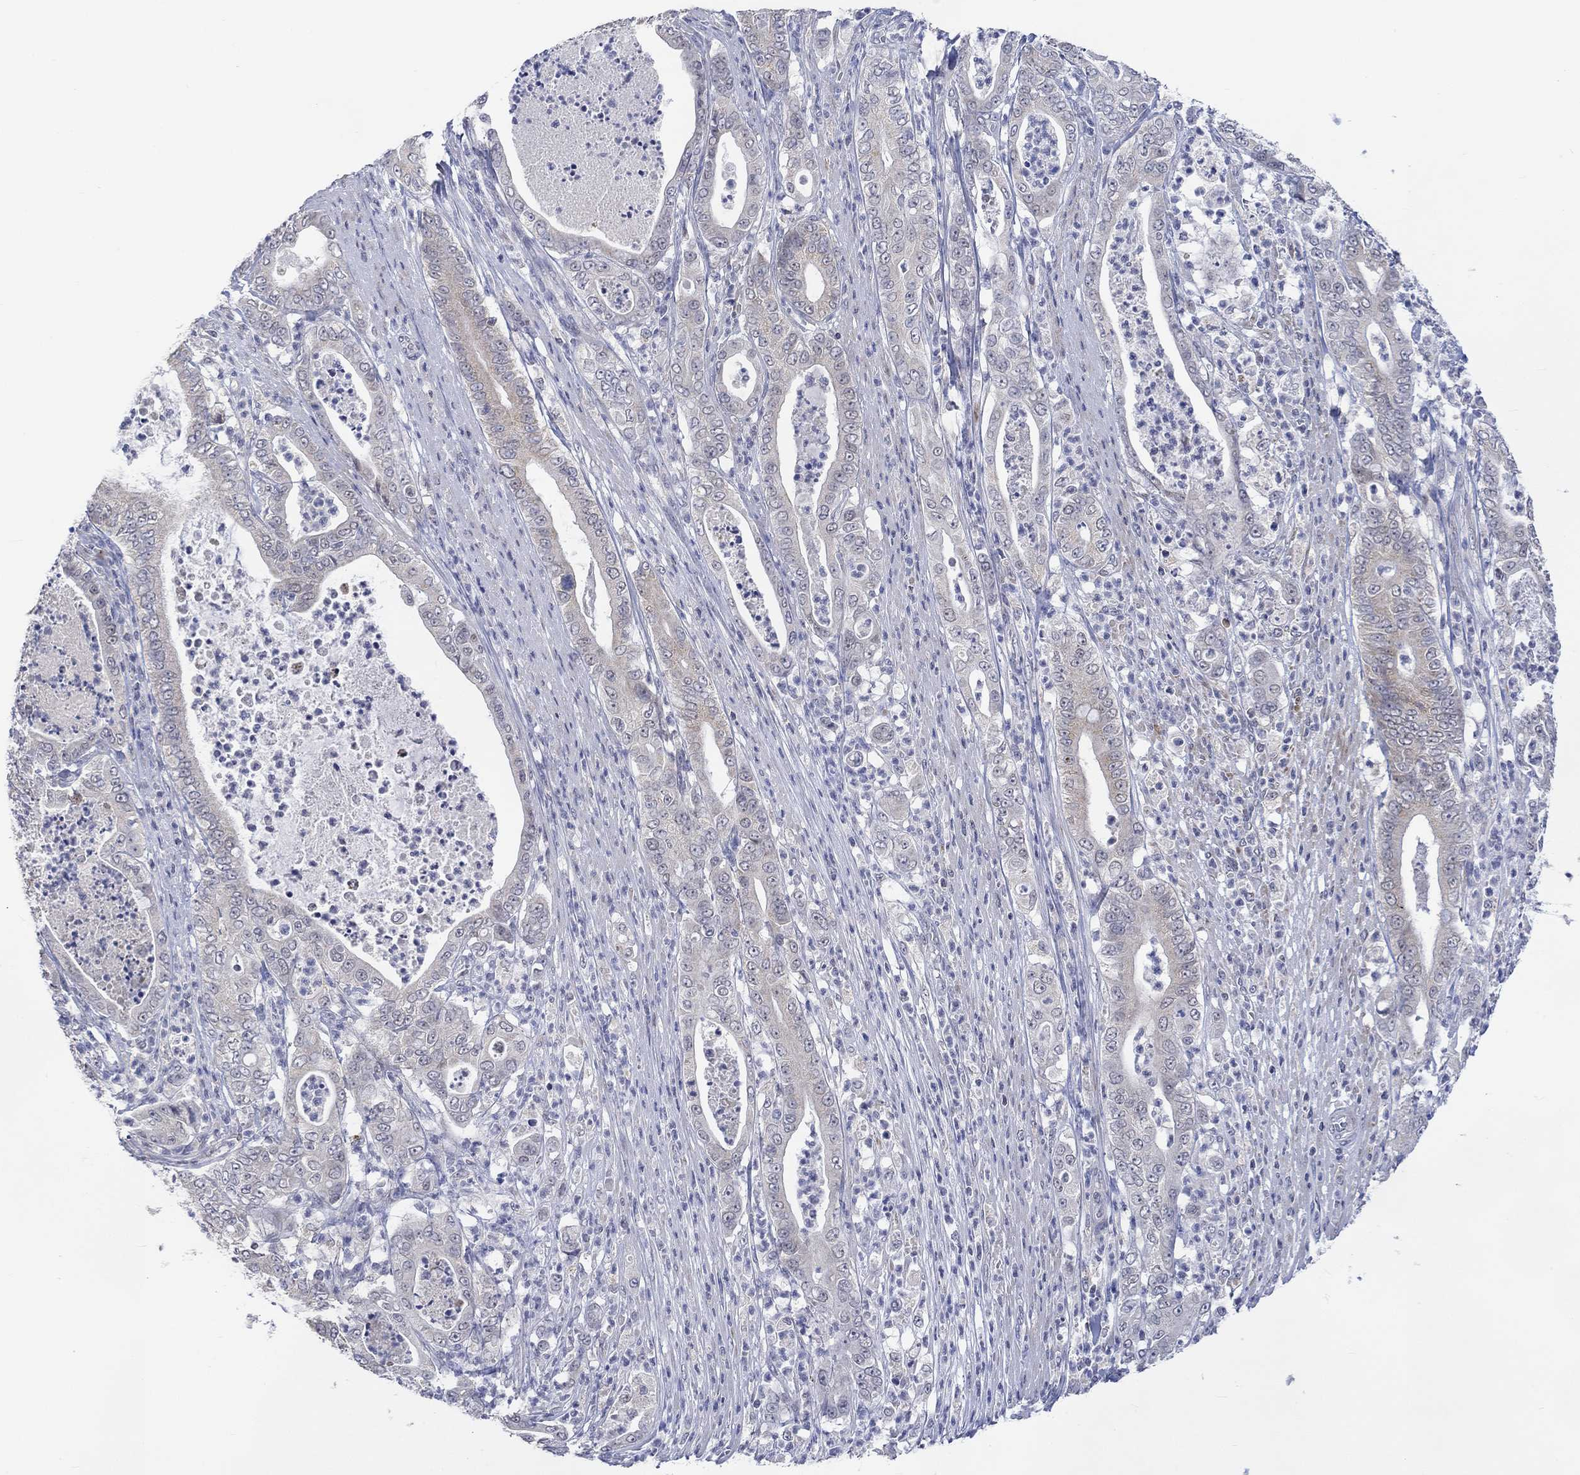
{"staining": {"intensity": "negative", "quantity": "none", "location": "none"}, "tissue": "pancreatic cancer", "cell_type": "Tumor cells", "image_type": "cancer", "snomed": [{"axis": "morphology", "description": "Adenocarcinoma, NOS"}, {"axis": "topography", "description": "Pancreas"}], "caption": "Protein analysis of pancreatic cancer shows no significant staining in tumor cells.", "gene": "SLC48A1", "patient": {"sex": "male", "age": 71}}